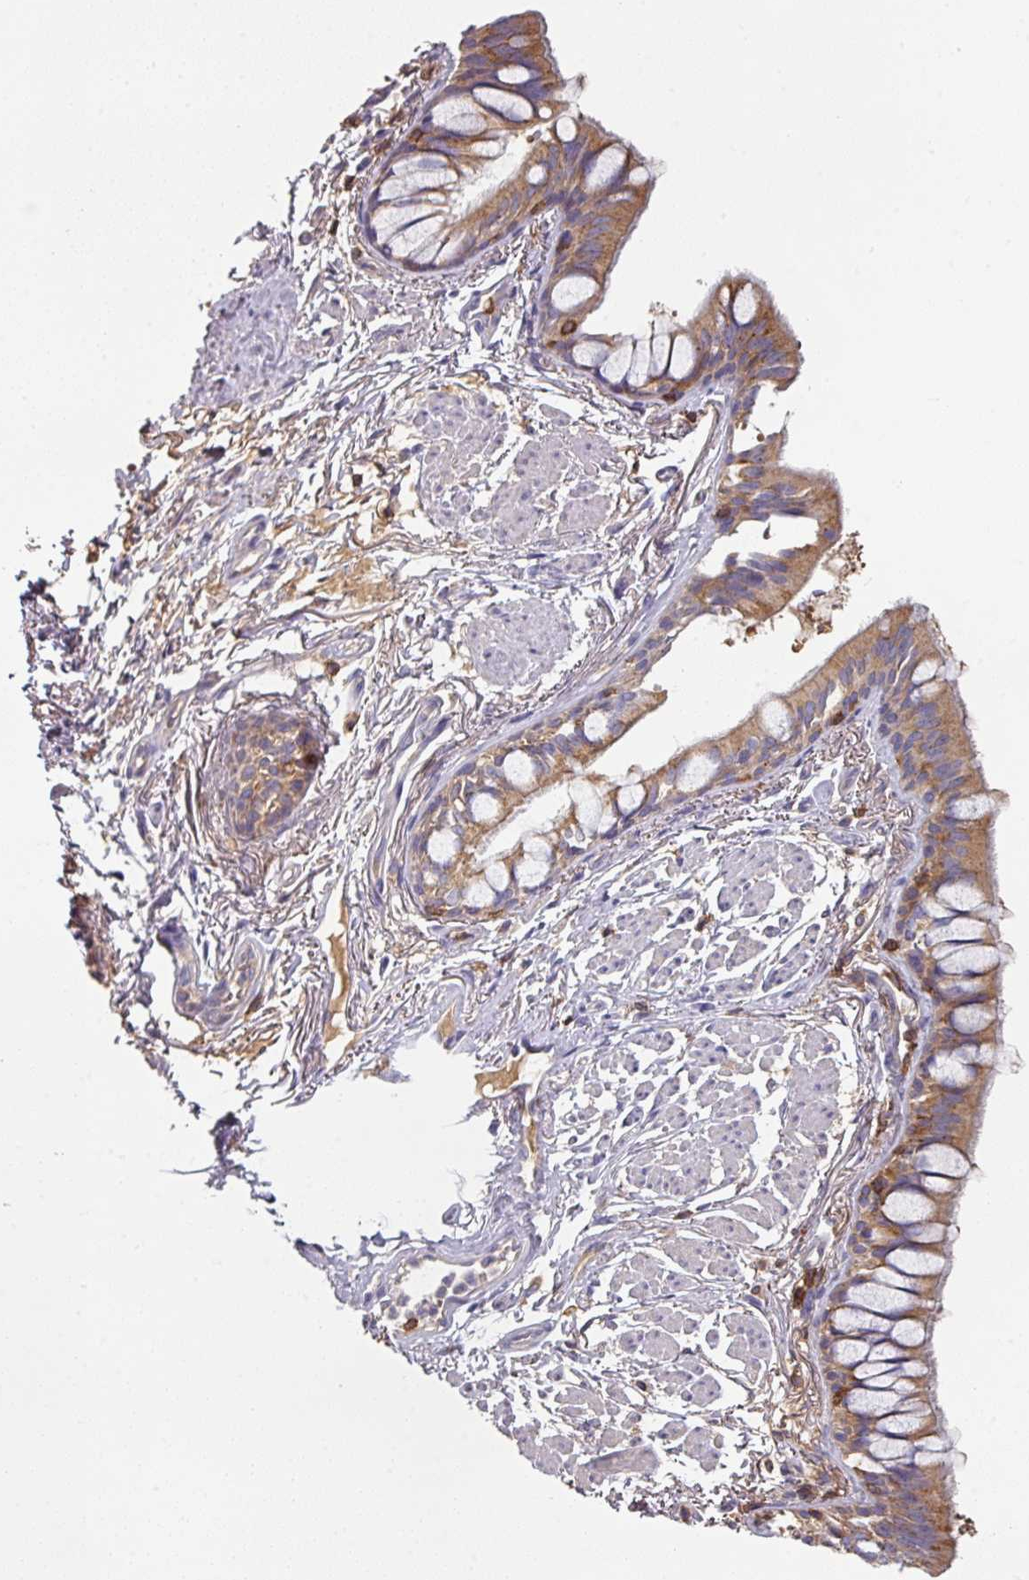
{"staining": {"intensity": "moderate", "quantity": ">75%", "location": "cytoplasmic/membranous"}, "tissue": "bronchus", "cell_type": "Respiratory epithelial cells", "image_type": "normal", "snomed": [{"axis": "morphology", "description": "Normal tissue, NOS"}, {"axis": "topography", "description": "Bronchus"}], "caption": "An immunohistochemistry (IHC) photomicrograph of benign tissue is shown. Protein staining in brown labels moderate cytoplasmic/membranous positivity in bronchus within respiratory epithelial cells. The staining was performed using DAB (3,3'-diaminobenzidine) to visualize the protein expression in brown, while the nuclei were stained in blue with hematoxylin (Magnification: 20x).", "gene": "CD3G", "patient": {"sex": "male", "age": 70}}